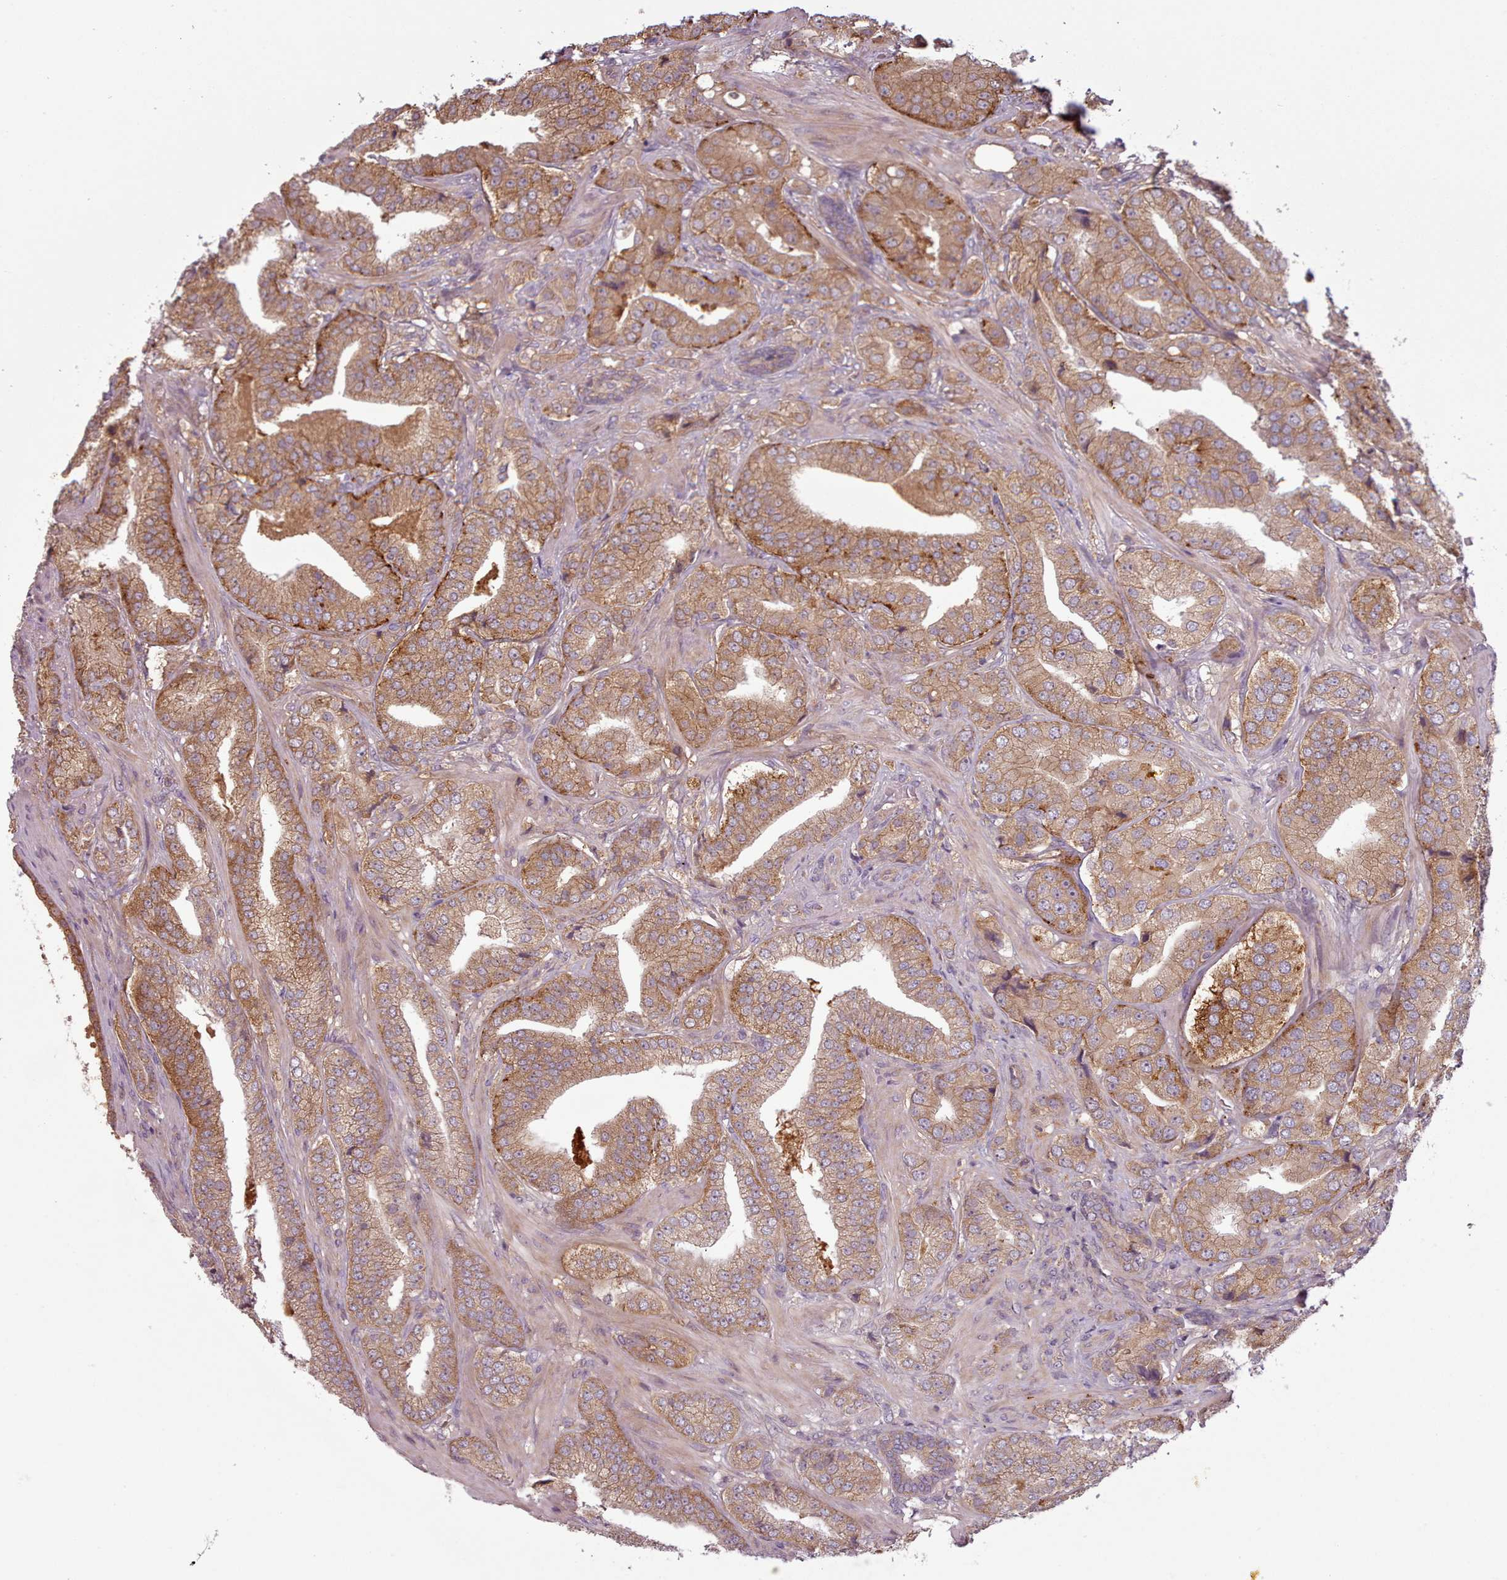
{"staining": {"intensity": "moderate", "quantity": ">75%", "location": "cytoplasmic/membranous"}, "tissue": "prostate cancer", "cell_type": "Tumor cells", "image_type": "cancer", "snomed": [{"axis": "morphology", "description": "Adenocarcinoma, High grade"}, {"axis": "topography", "description": "Prostate"}], "caption": "An image of high-grade adenocarcinoma (prostate) stained for a protein demonstrates moderate cytoplasmic/membranous brown staining in tumor cells.", "gene": "NT5DC2", "patient": {"sex": "male", "age": 63}}